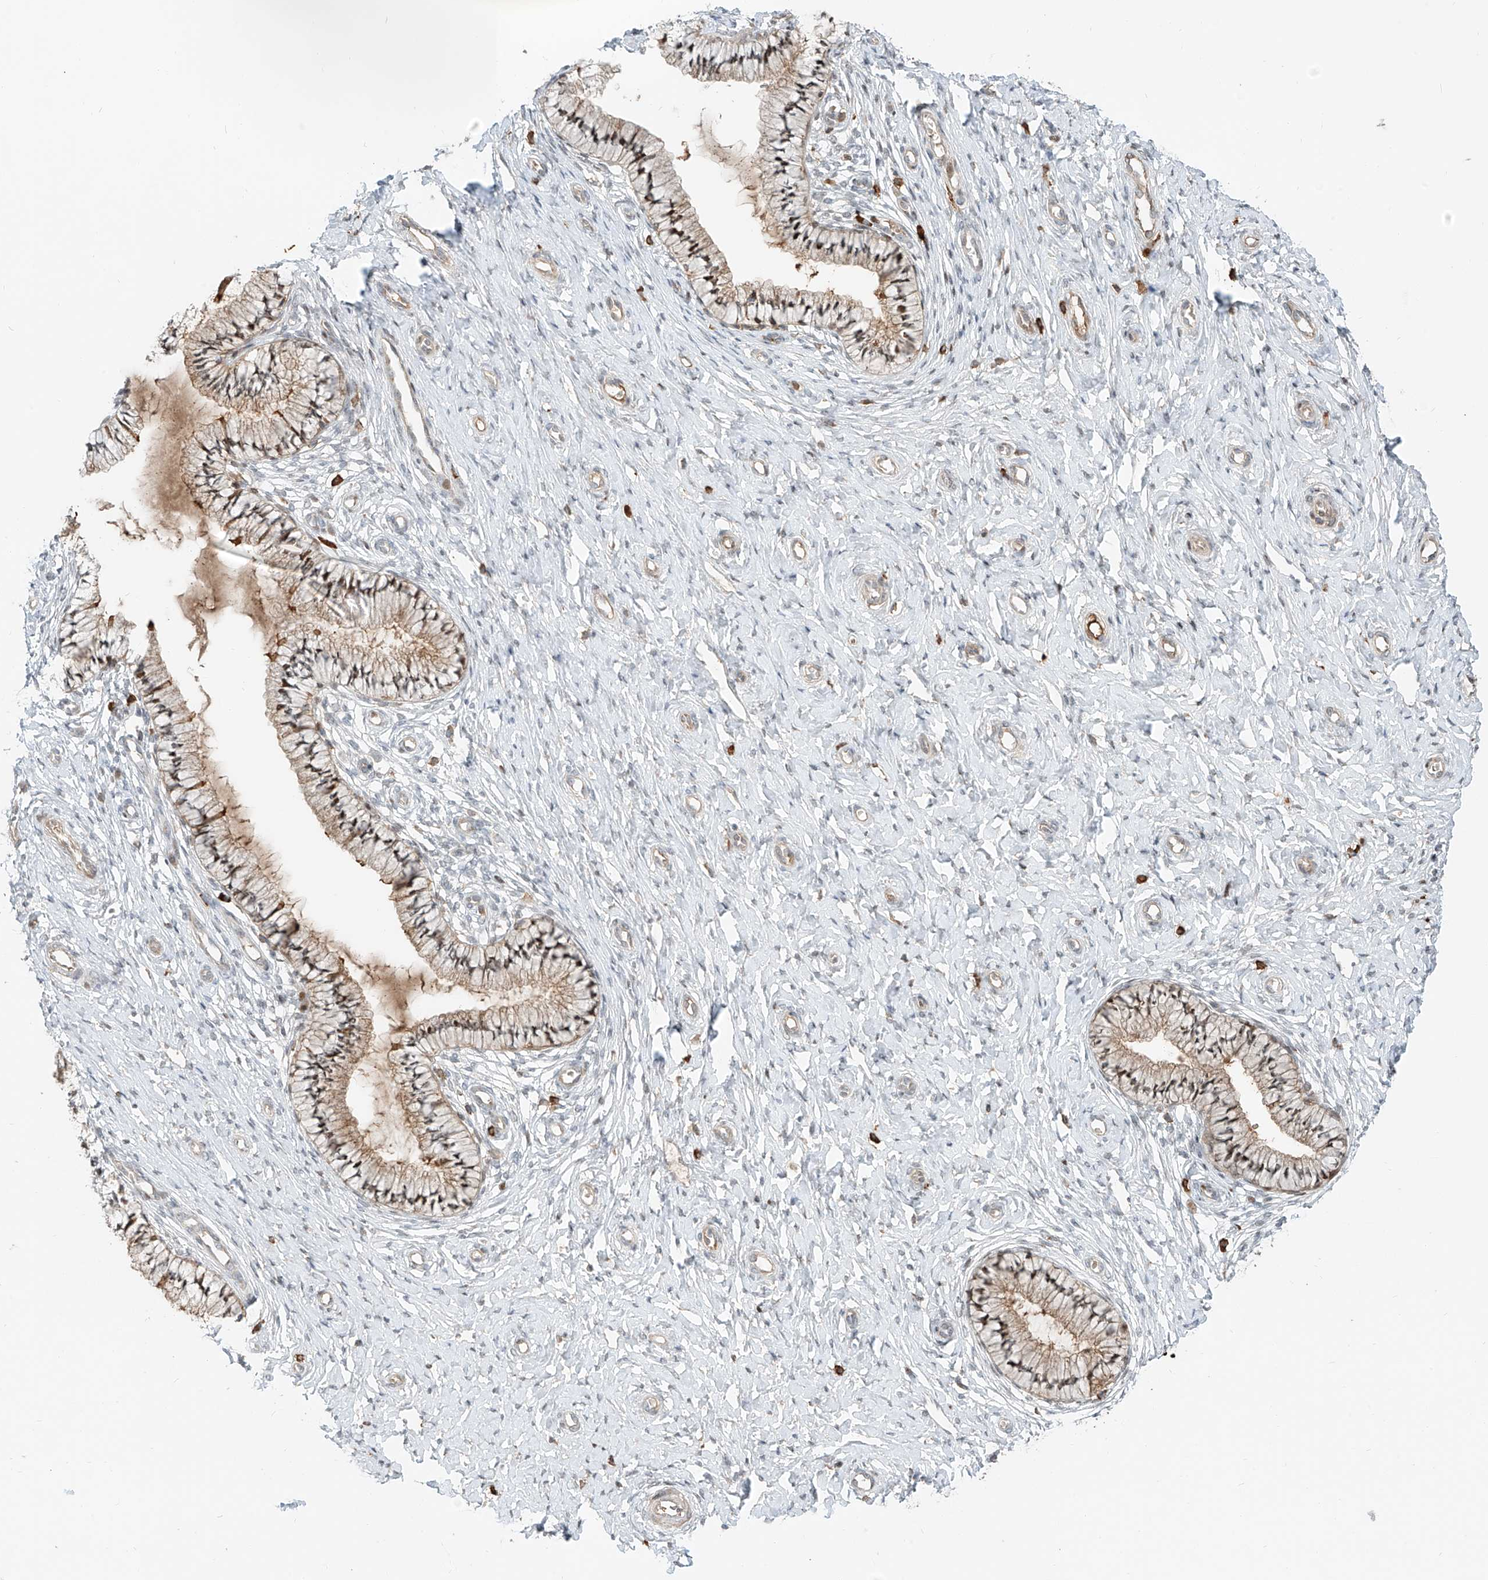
{"staining": {"intensity": "weak", "quantity": ">75%", "location": "cytoplasmic/membranous"}, "tissue": "cervix", "cell_type": "Glandular cells", "image_type": "normal", "snomed": [{"axis": "morphology", "description": "Normal tissue, NOS"}, {"axis": "topography", "description": "Cervix"}], "caption": "Immunohistochemistry (IHC) (DAB (3,3'-diaminobenzidine)) staining of benign human cervix demonstrates weak cytoplasmic/membranous protein staining in about >75% of glandular cells. Immunohistochemistry stains the protein in brown and the nuclei are stained blue.", "gene": "CEP162", "patient": {"sex": "female", "age": 36}}